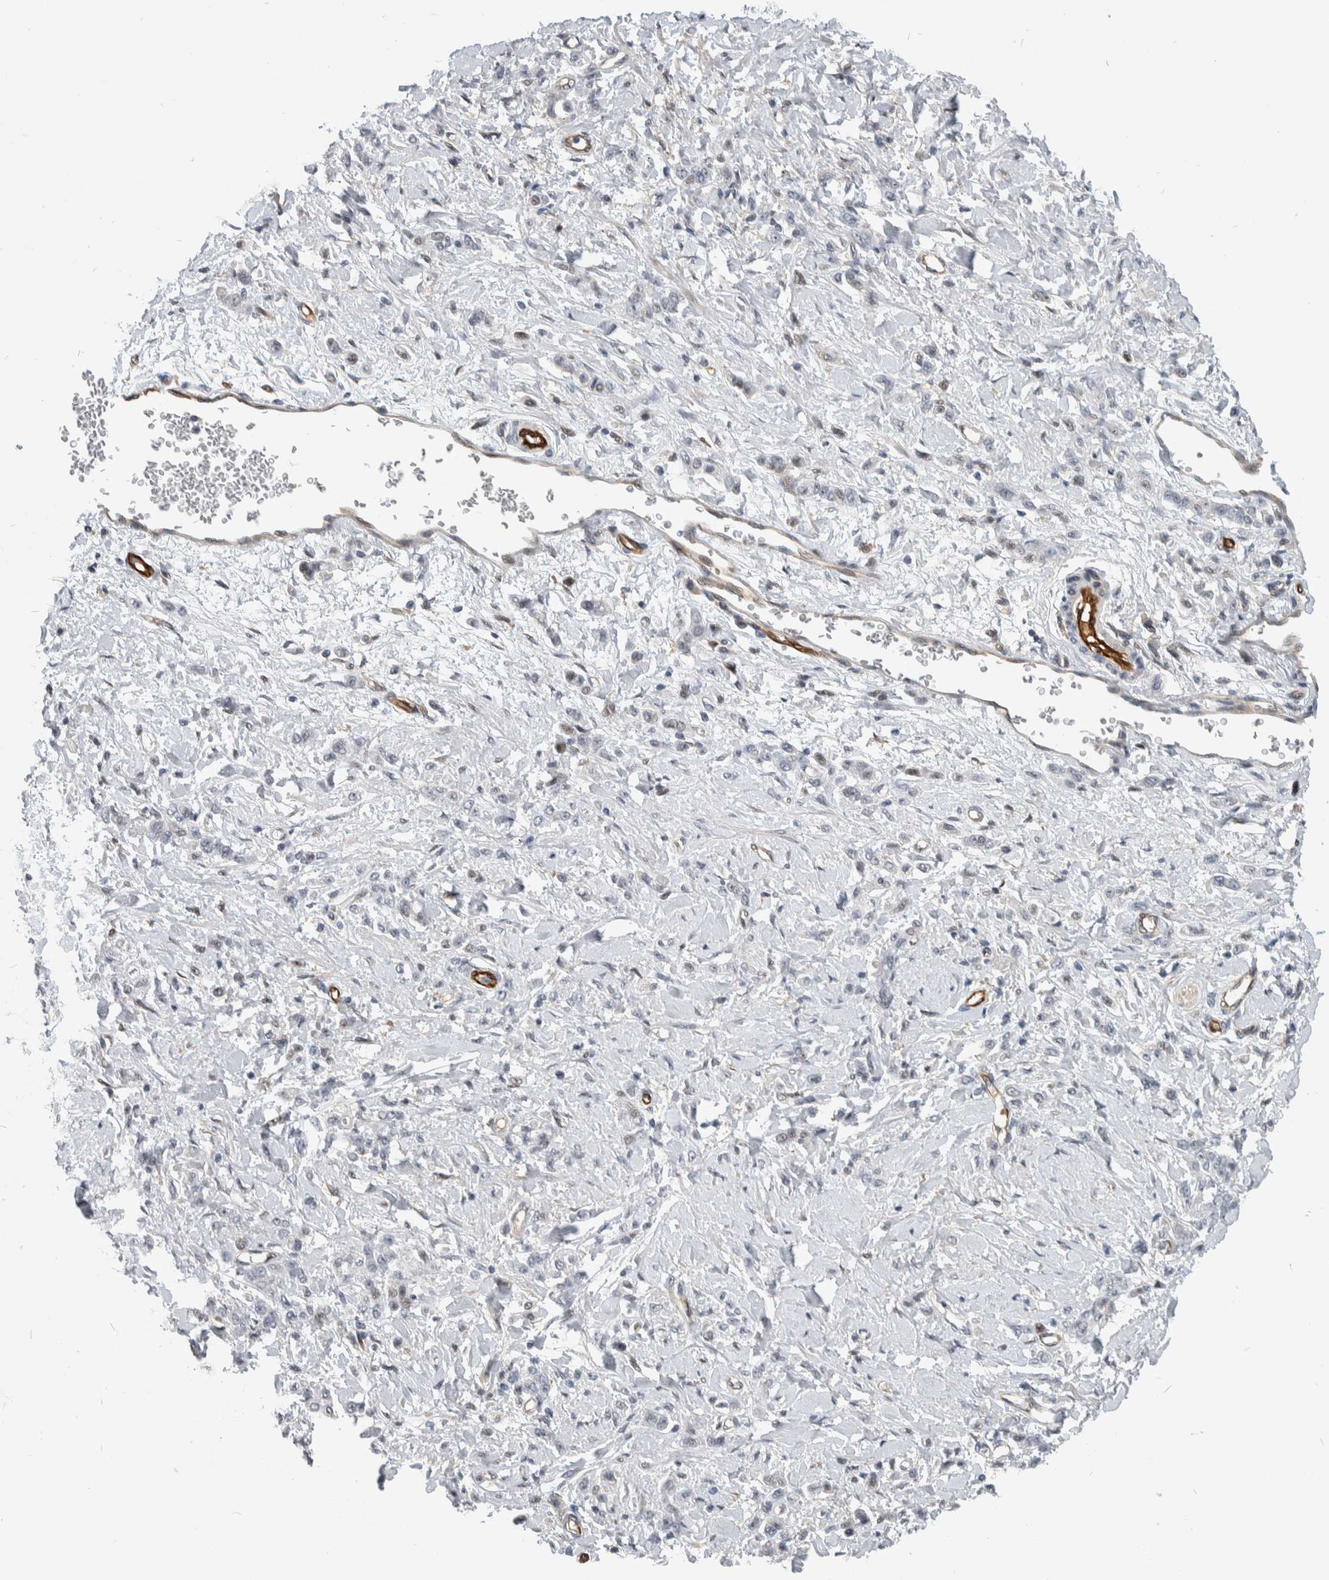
{"staining": {"intensity": "negative", "quantity": "none", "location": "none"}, "tissue": "stomach cancer", "cell_type": "Tumor cells", "image_type": "cancer", "snomed": [{"axis": "morphology", "description": "Normal tissue, NOS"}, {"axis": "morphology", "description": "Adenocarcinoma, NOS"}, {"axis": "topography", "description": "Stomach"}], "caption": "An immunohistochemistry image of stomach cancer (adenocarcinoma) is shown. There is no staining in tumor cells of stomach cancer (adenocarcinoma).", "gene": "MSL1", "patient": {"sex": "male", "age": 82}}